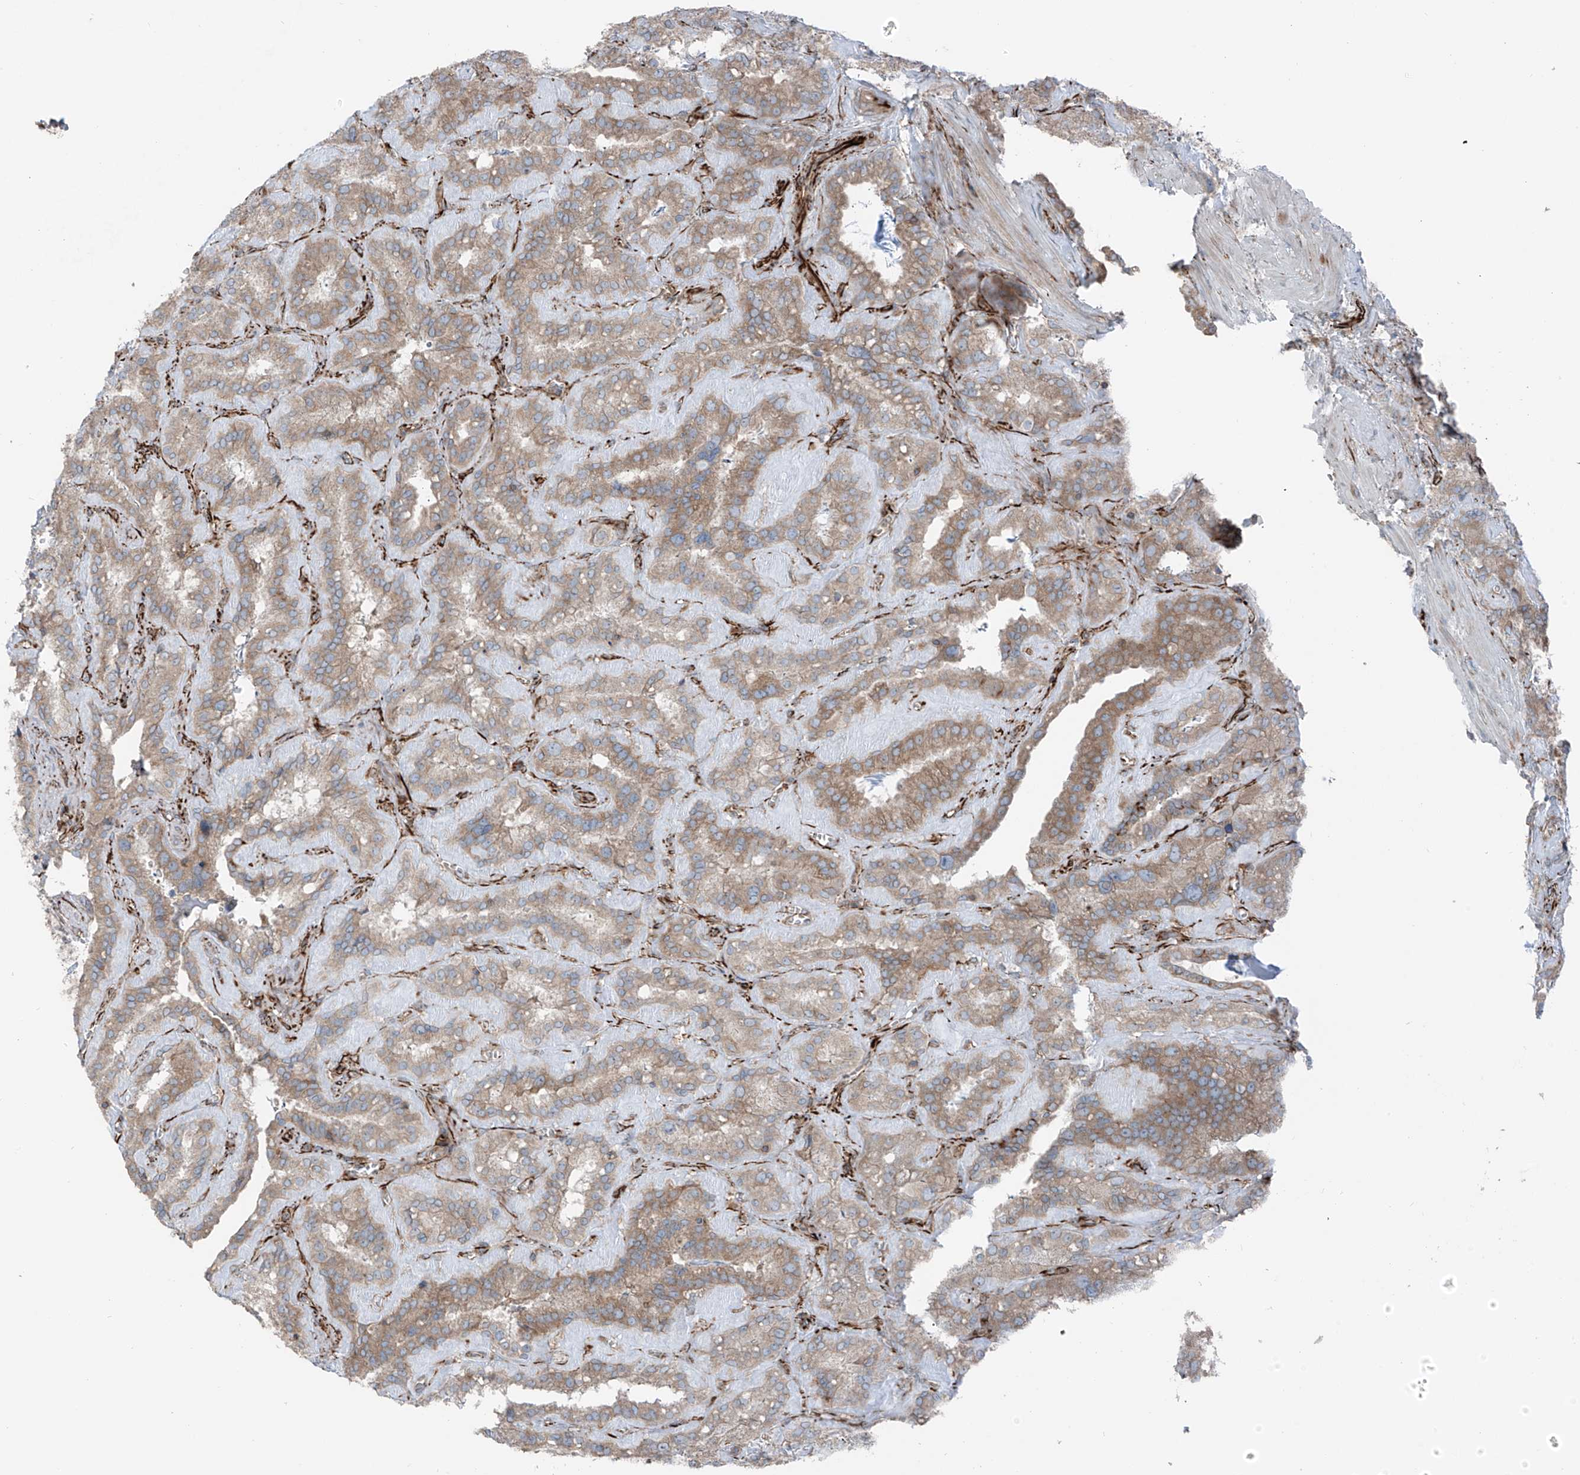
{"staining": {"intensity": "moderate", "quantity": ">75%", "location": "cytoplasmic/membranous"}, "tissue": "seminal vesicle", "cell_type": "Glandular cells", "image_type": "normal", "snomed": [{"axis": "morphology", "description": "Normal tissue, NOS"}, {"axis": "topography", "description": "Prostate"}, {"axis": "topography", "description": "Seminal veicle"}], "caption": "Immunohistochemistry (IHC) (DAB) staining of benign human seminal vesicle demonstrates moderate cytoplasmic/membranous protein positivity in approximately >75% of glandular cells. Nuclei are stained in blue.", "gene": "ERLEC1", "patient": {"sex": "male", "age": 59}}